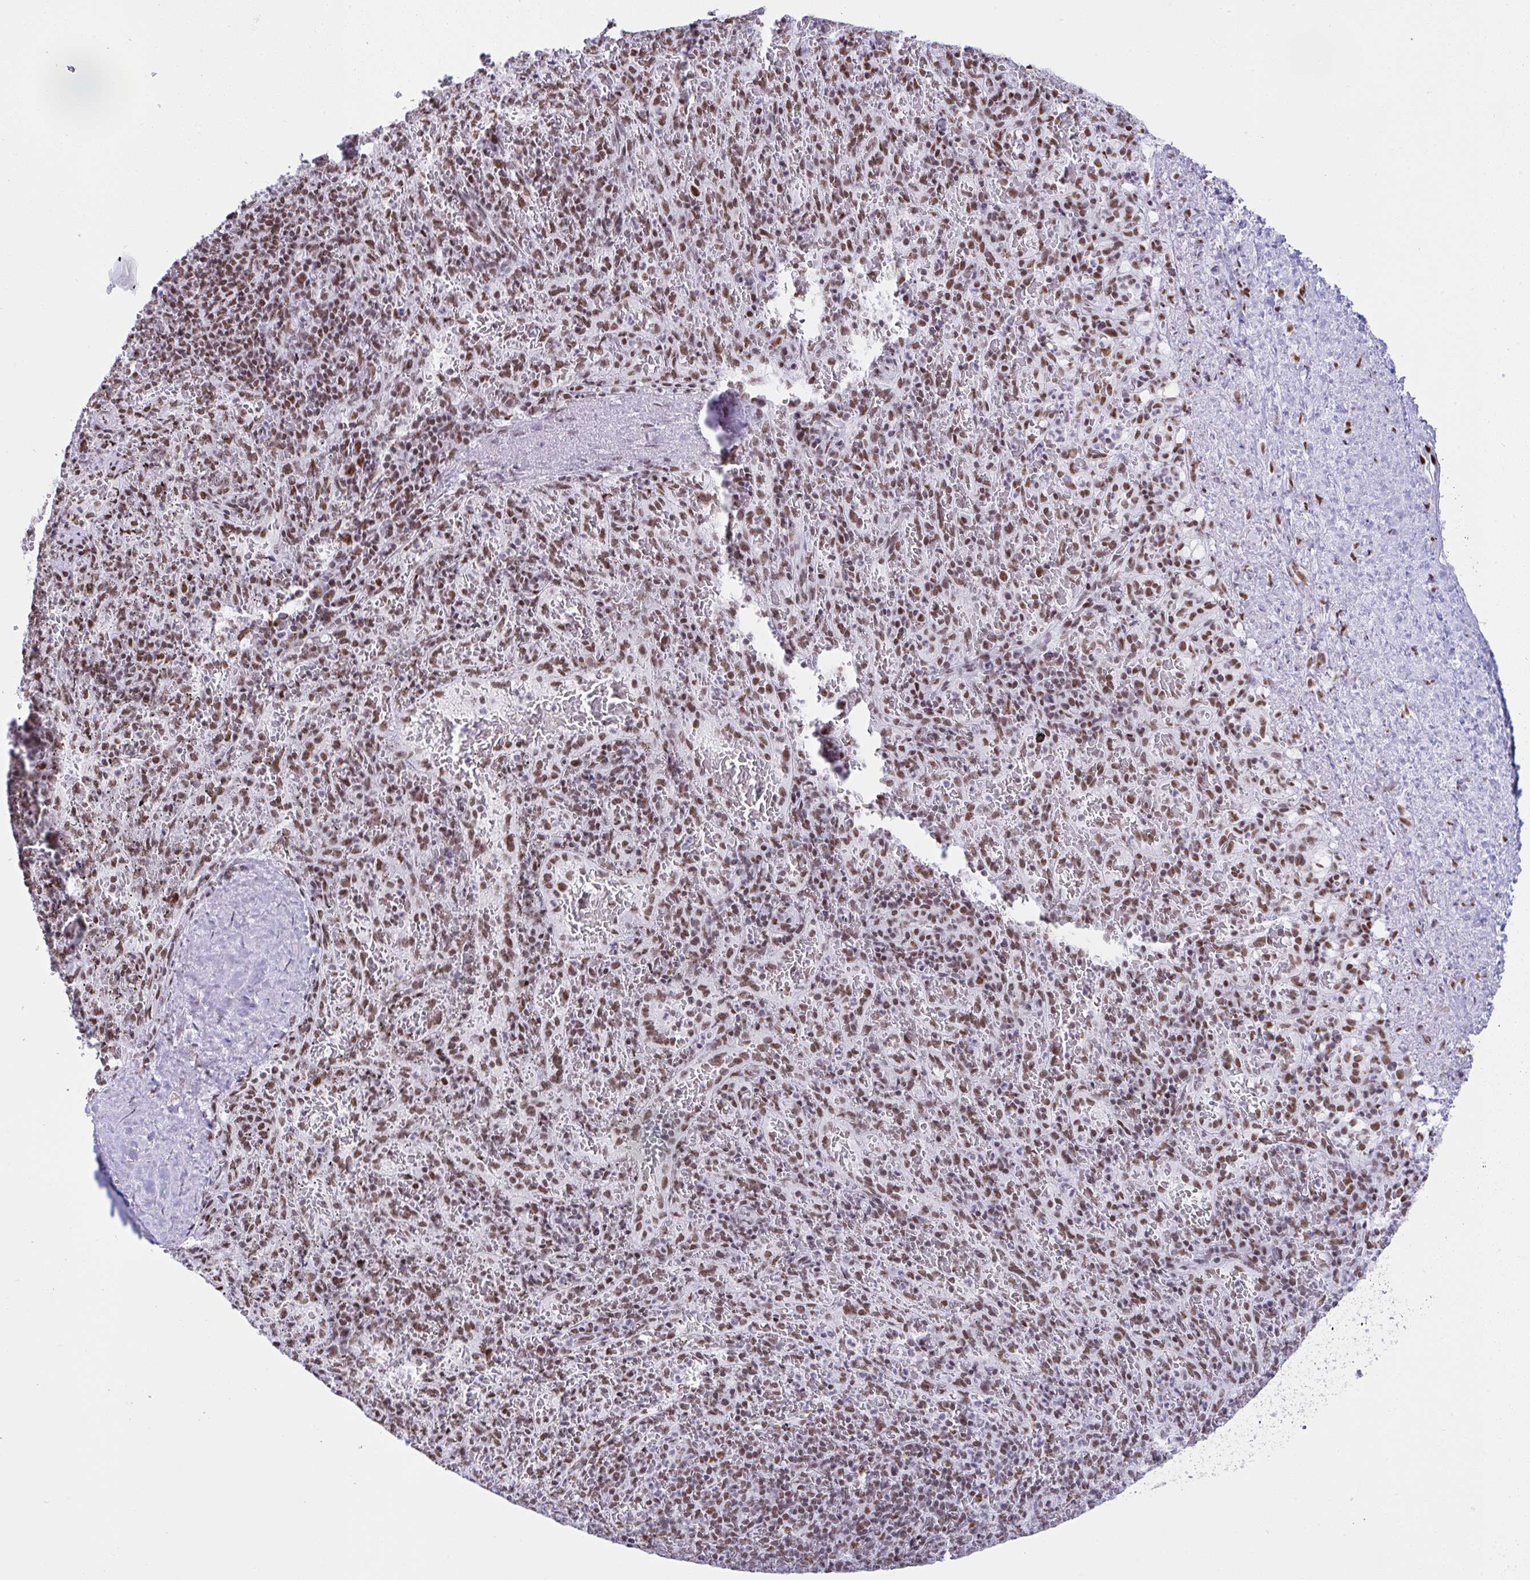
{"staining": {"intensity": "moderate", "quantity": ">75%", "location": "nuclear"}, "tissue": "spleen", "cell_type": "Cells in red pulp", "image_type": "normal", "snomed": [{"axis": "morphology", "description": "Normal tissue, NOS"}, {"axis": "topography", "description": "Spleen"}], "caption": "DAB (3,3'-diaminobenzidine) immunohistochemical staining of benign human spleen shows moderate nuclear protein expression in approximately >75% of cells in red pulp.", "gene": "DDX52", "patient": {"sex": "male", "age": 57}}